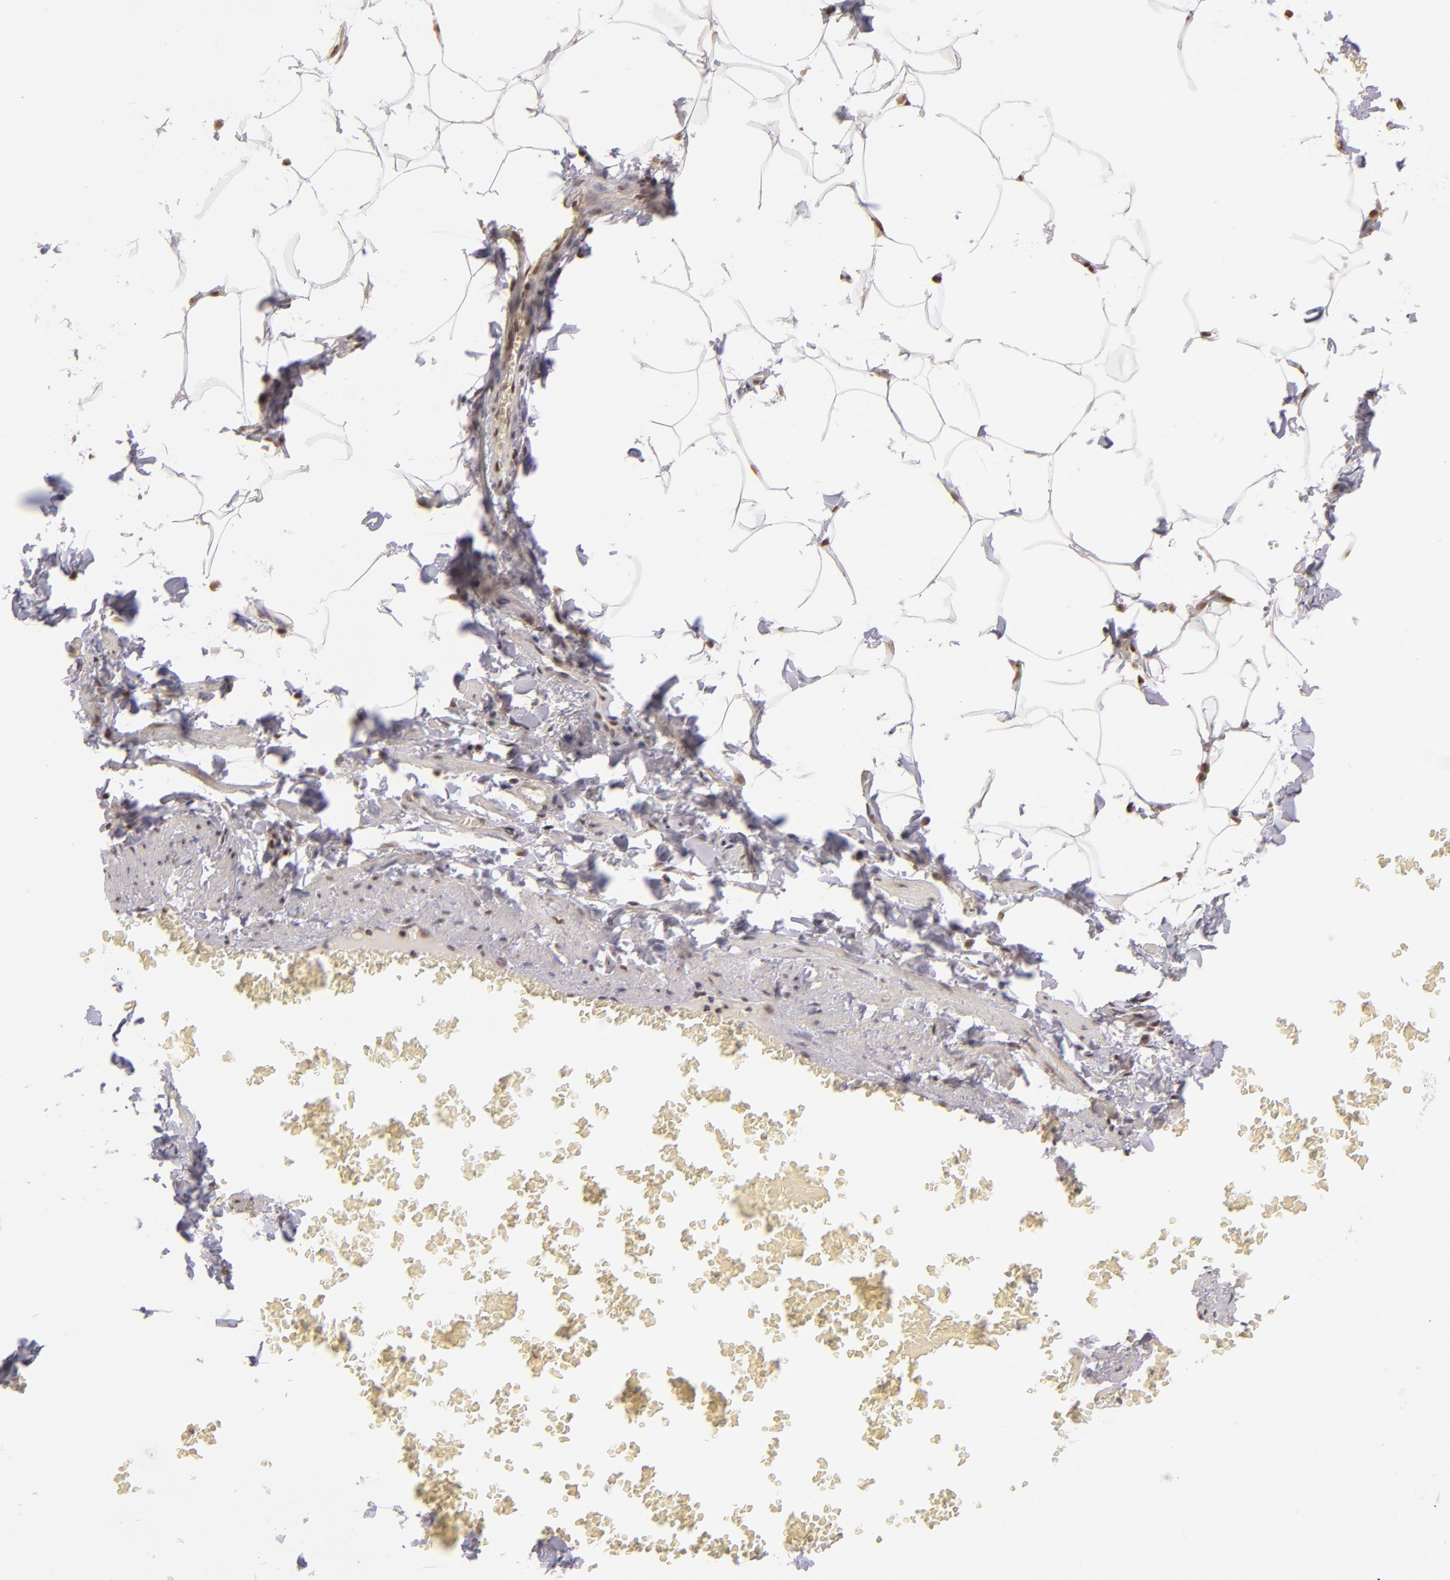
{"staining": {"intensity": "moderate", "quantity": ">75%", "location": "cytoplasmic/membranous"}, "tissue": "adipose tissue", "cell_type": "Adipocytes", "image_type": "normal", "snomed": [{"axis": "morphology", "description": "Normal tissue, NOS"}, {"axis": "topography", "description": "Vascular tissue"}], "caption": "Immunohistochemistry (IHC) histopathology image of unremarkable human adipose tissue stained for a protein (brown), which displays medium levels of moderate cytoplasmic/membranous staining in about >75% of adipocytes.", "gene": "RARB", "patient": {"sex": "male", "age": 41}}